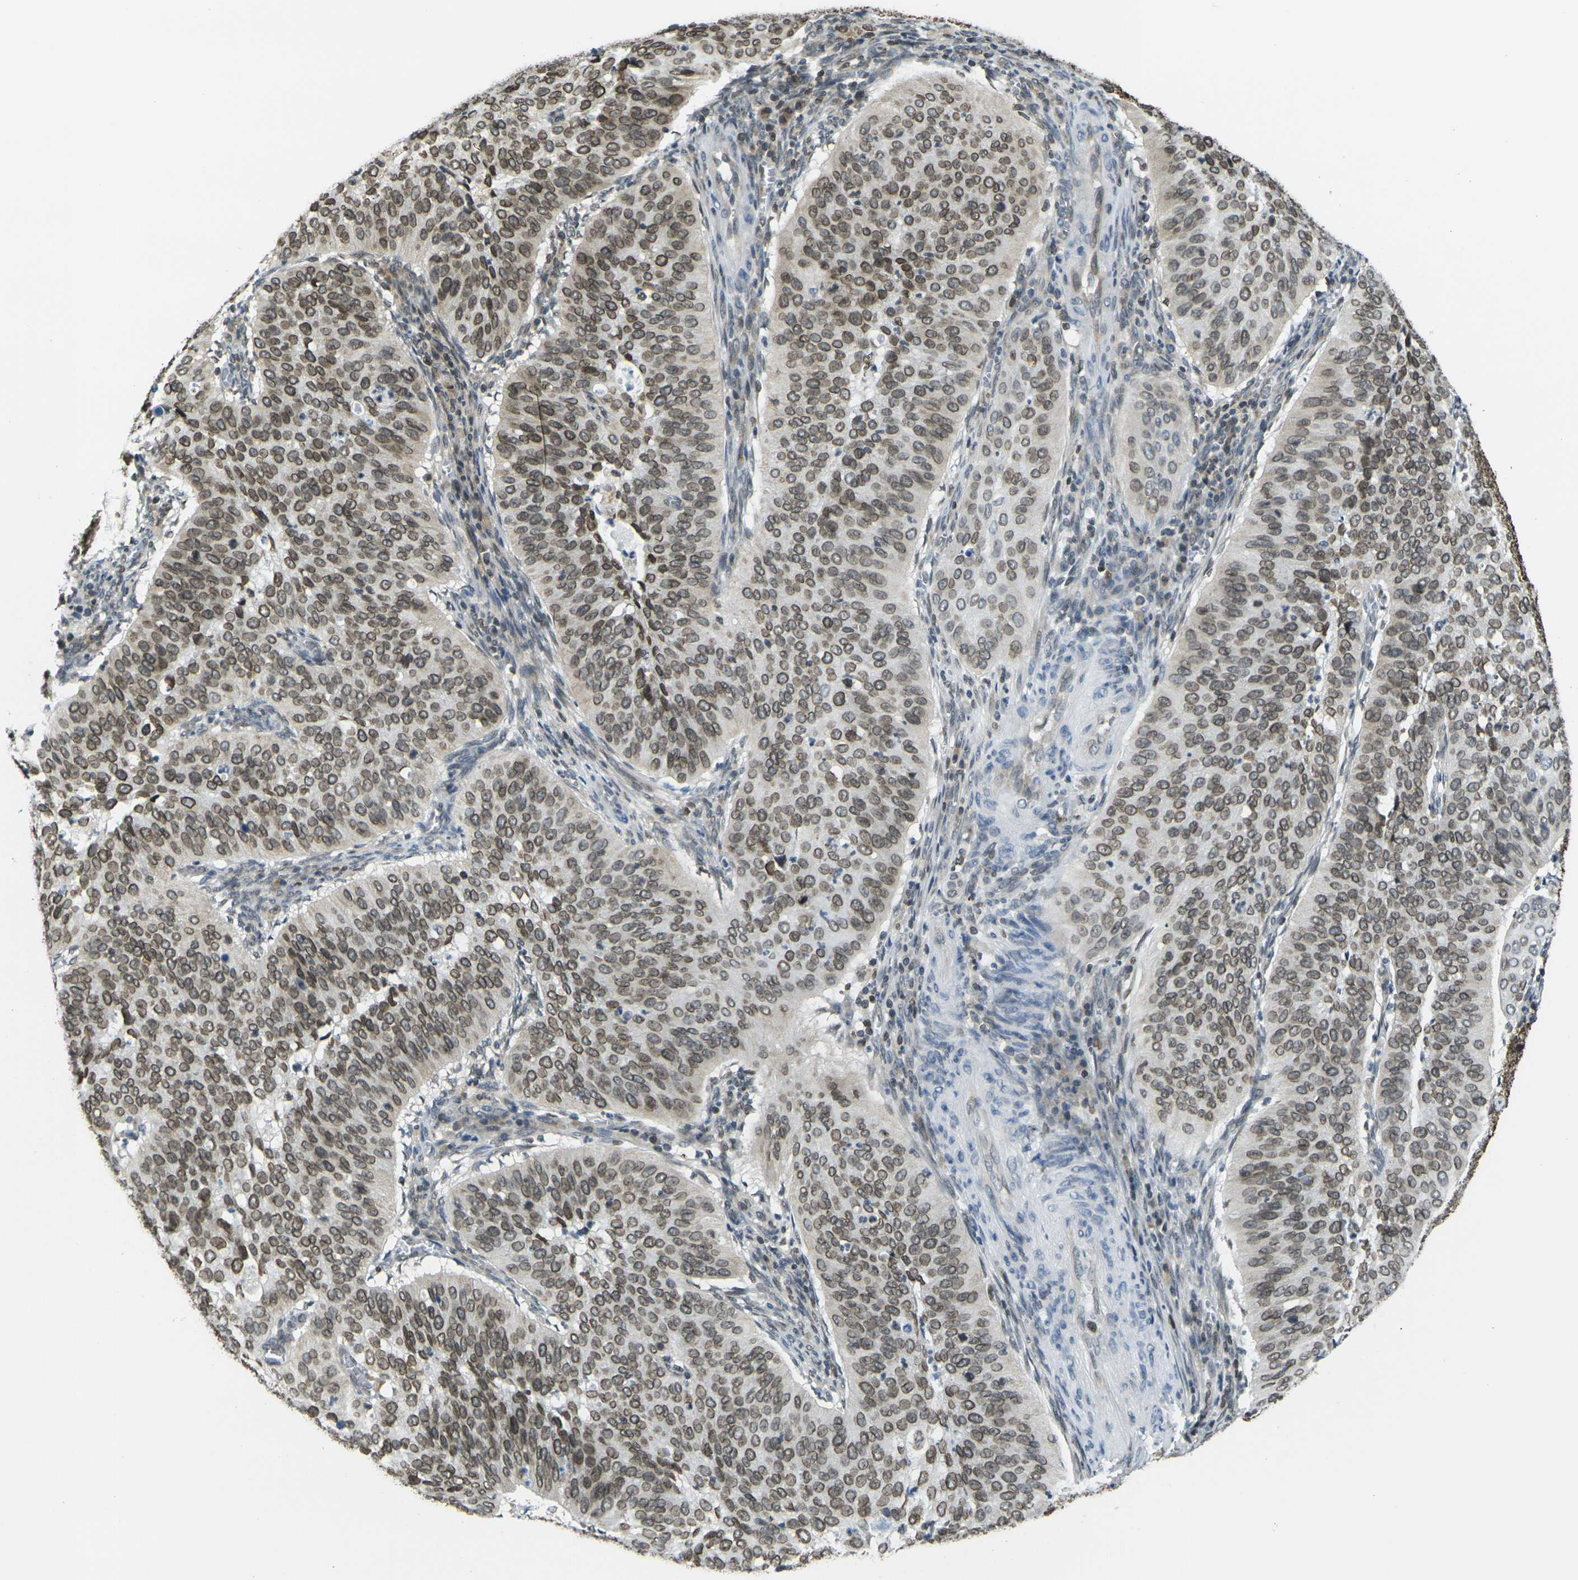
{"staining": {"intensity": "moderate", "quantity": ">75%", "location": "cytoplasmic/membranous,nuclear"}, "tissue": "cervical cancer", "cell_type": "Tumor cells", "image_type": "cancer", "snomed": [{"axis": "morphology", "description": "Normal tissue, NOS"}, {"axis": "morphology", "description": "Squamous cell carcinoma, NOS"}, {"axis": "topography", "description": "Cervix"}], "caption": "Immunohistochemistry (IHC) (DAB) staining of human cervical squamous cell carcinoma displays moderate cytoplasmic/membranous and nuclear protein expression in about >75% of tumor cells. Using DAB (3,3'-diaminobenzidine) (brown) and hematoxylin (blue) stains, captured at high magnification using brightfield microscopy.", "gene": "BRDT", "patient": {"sex": "female", "age": 39}}